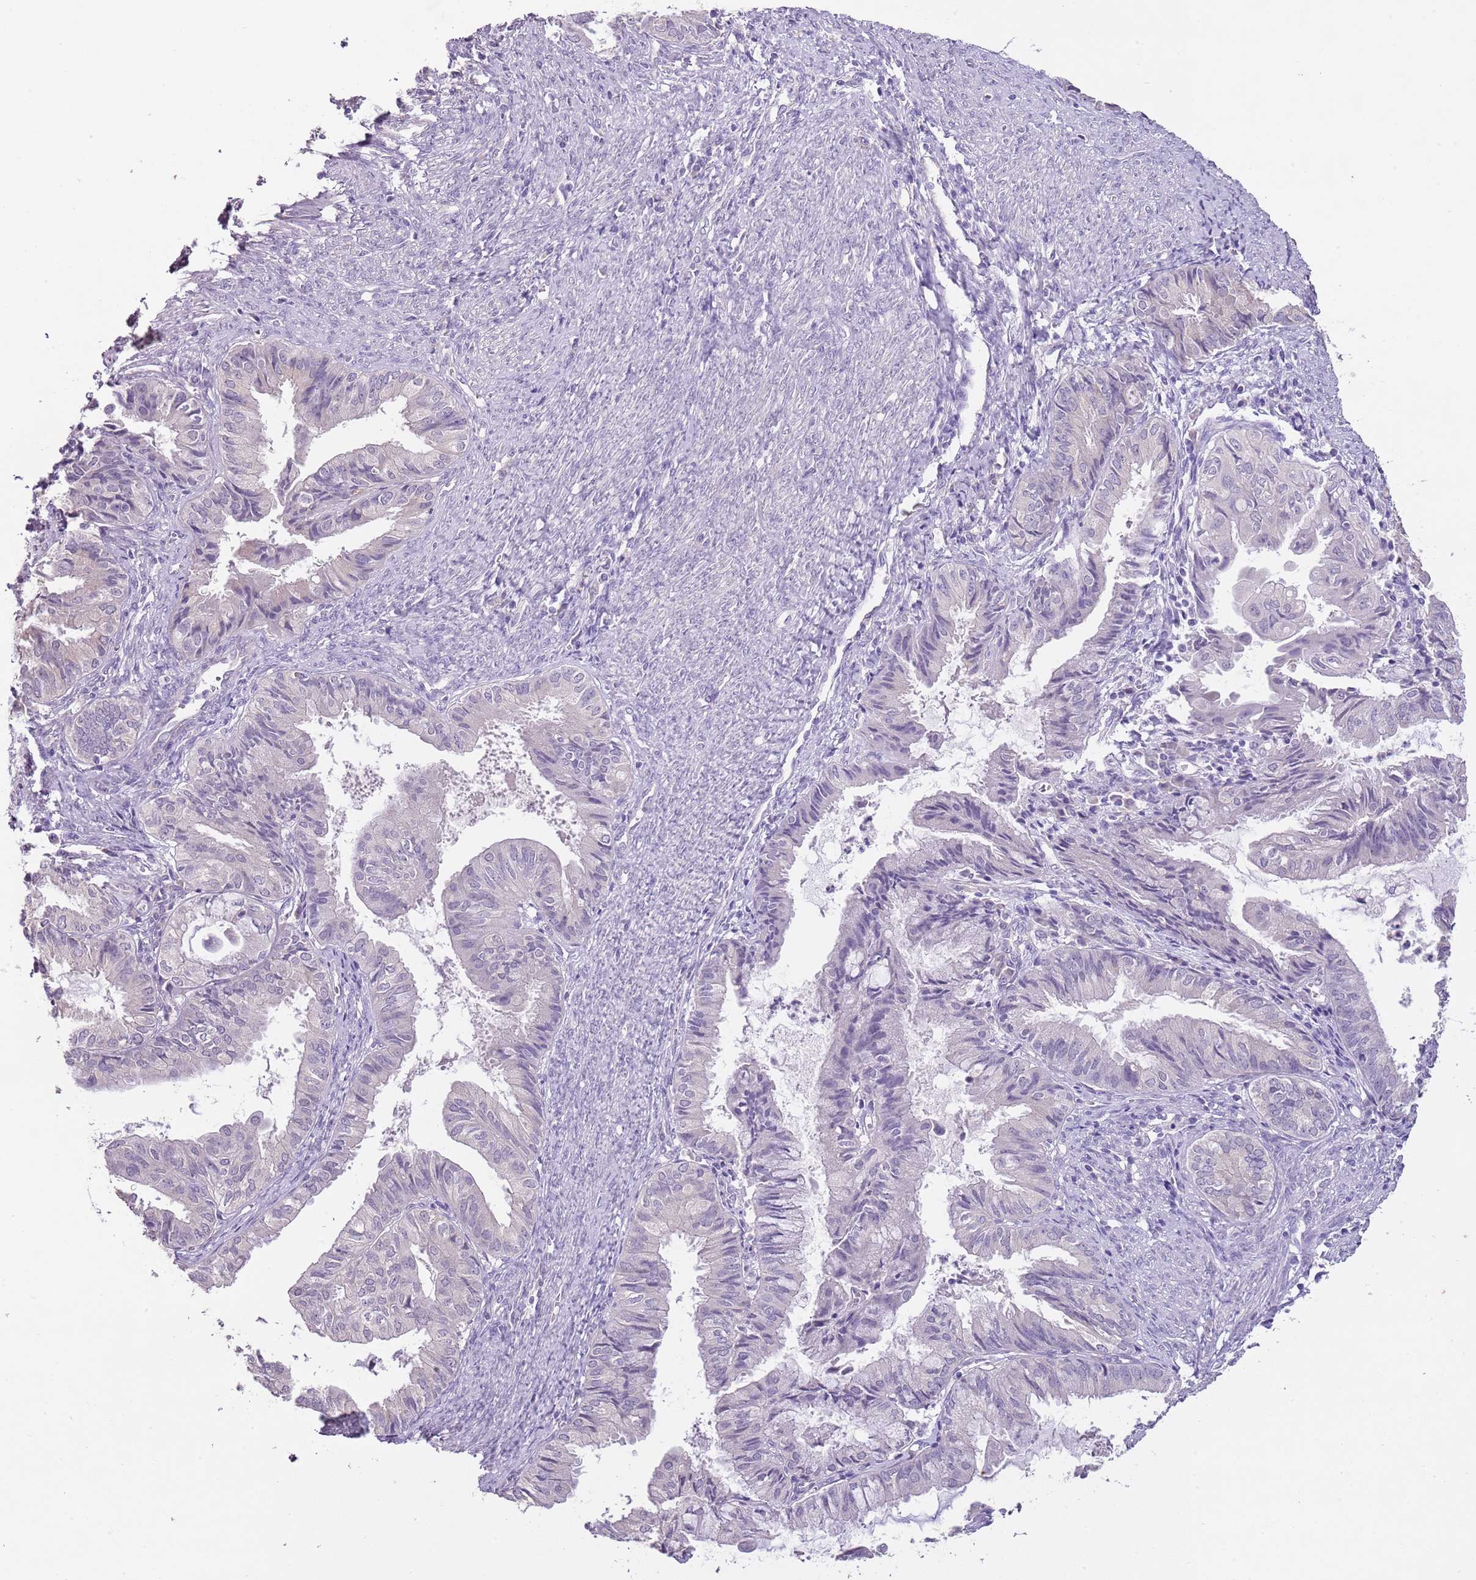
{"staining": {"intensity": "negative", "quantity": "none", "location": "none"}, "tissue": "endometrial cancer", "cell_type": "Tumor cells", "image_type": "cancer", "snomed": [{"axis": "morphology", "description": "Adenocarcinoma, NOS"}, {"axis": "topography", "description": "Endometrium"}], "caption": "Protein analysis of adenocarcinoma (endometrial) reveals no significant expression in tumor cells. (Immunohistochemistry, brightfield microscopy, high magnification).", "gene": "SLC35E3", "patient": {"sex": "female", "age": 86}}